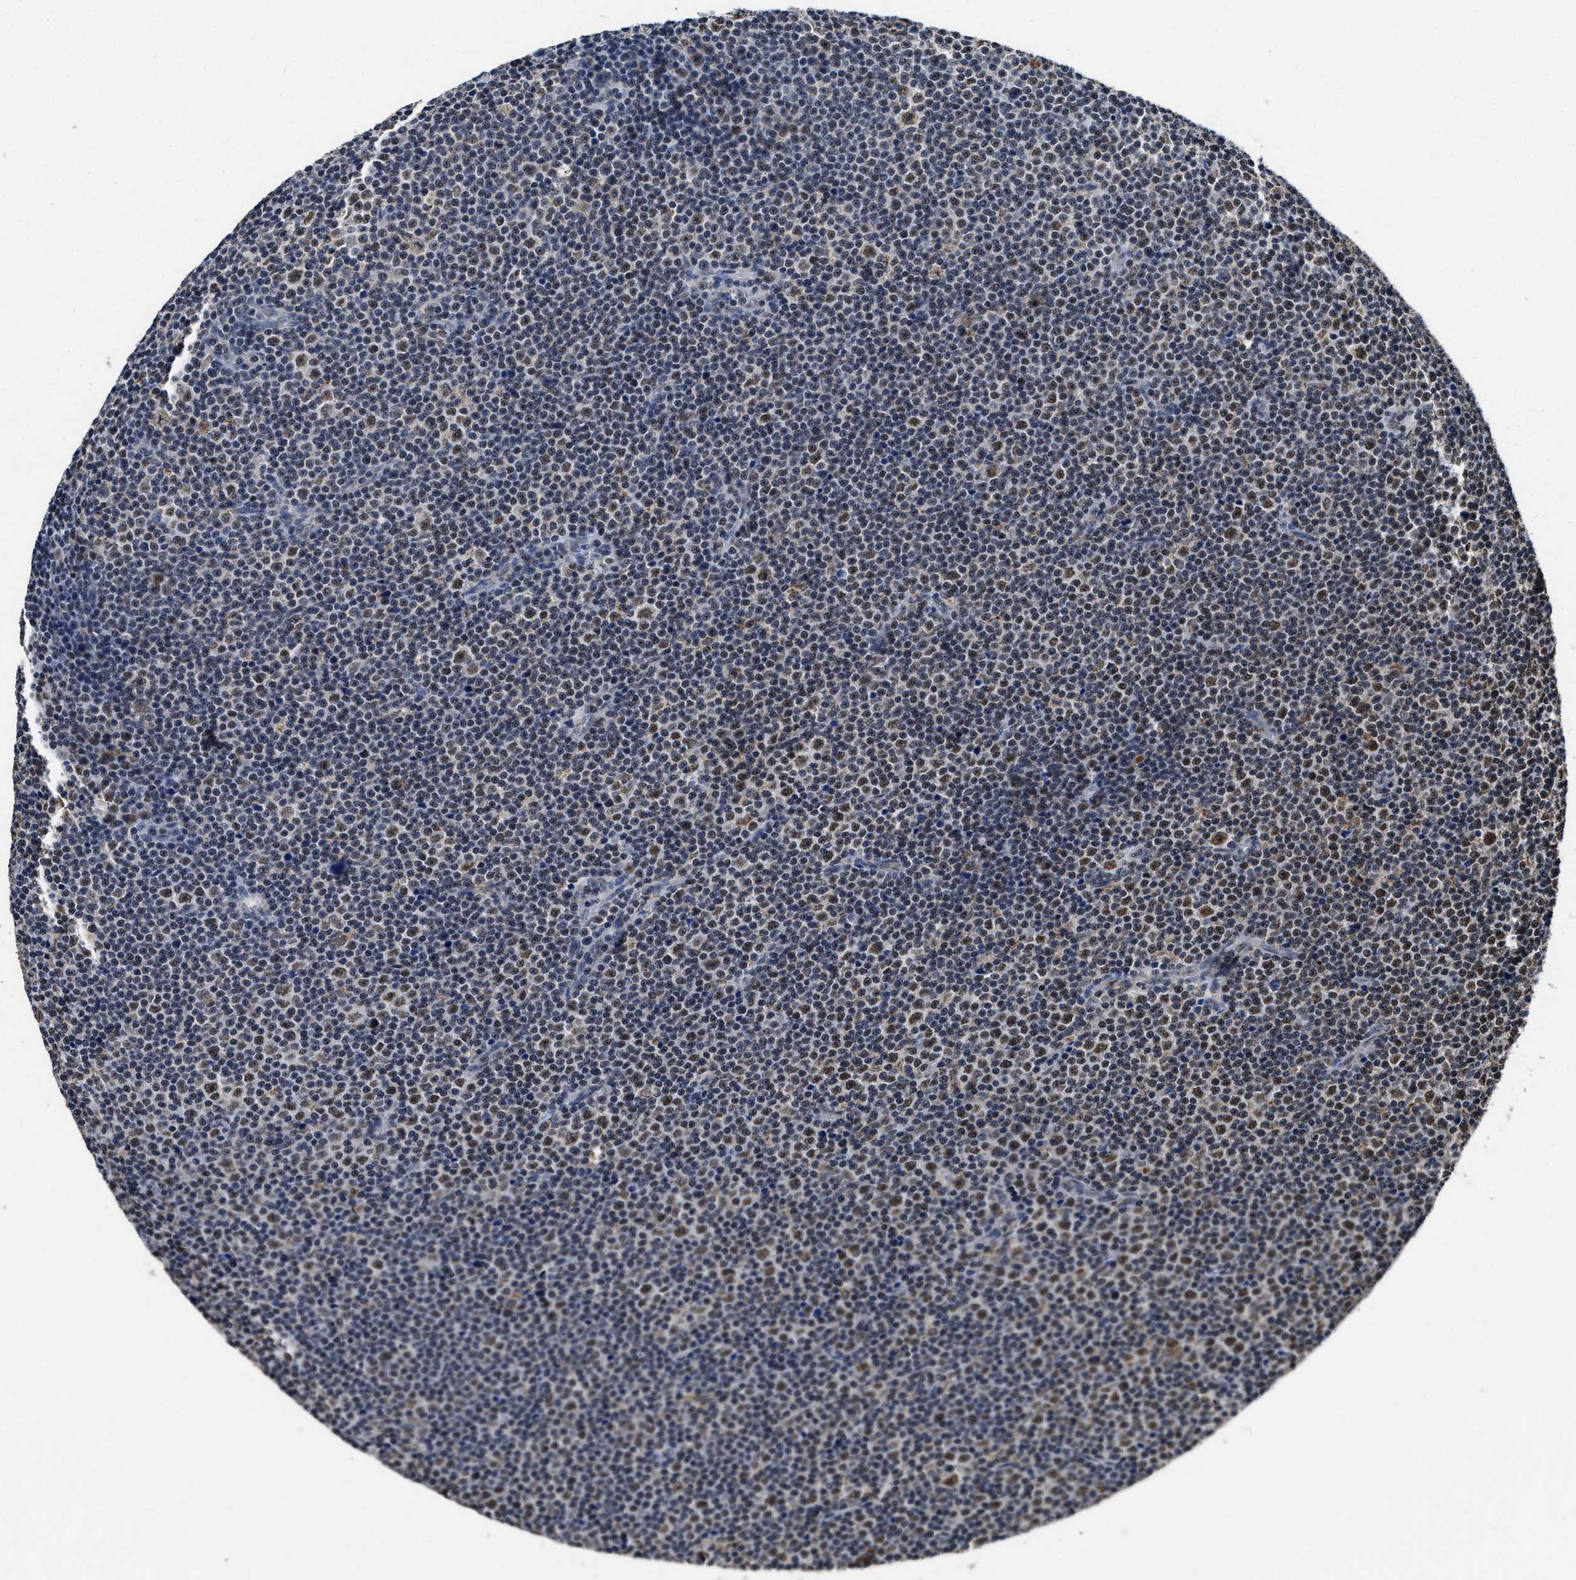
{"staining": {"intensity": "weak", "quantity": "25%-75%", "location": "nuclear"}, "tissue": "lymphoma", "cell_type": "Tumor cells", "image_type": "cancer", "snomed": [{"axis": "morphology", "description": "Malignant lymphoma, non-Hodgkin's type, Low grade"}, {"axis": "topography", "description": "Lymph node"}], "caption": "Low-grade malignant lymphoma, non-Hodgkin's type stained for a protein (brown) shows weak nuclear positive staining in approximately 25%-75% of tumor cells.", "gene": "ACOX1", "patient": {"sex": "female", "age": 67}}